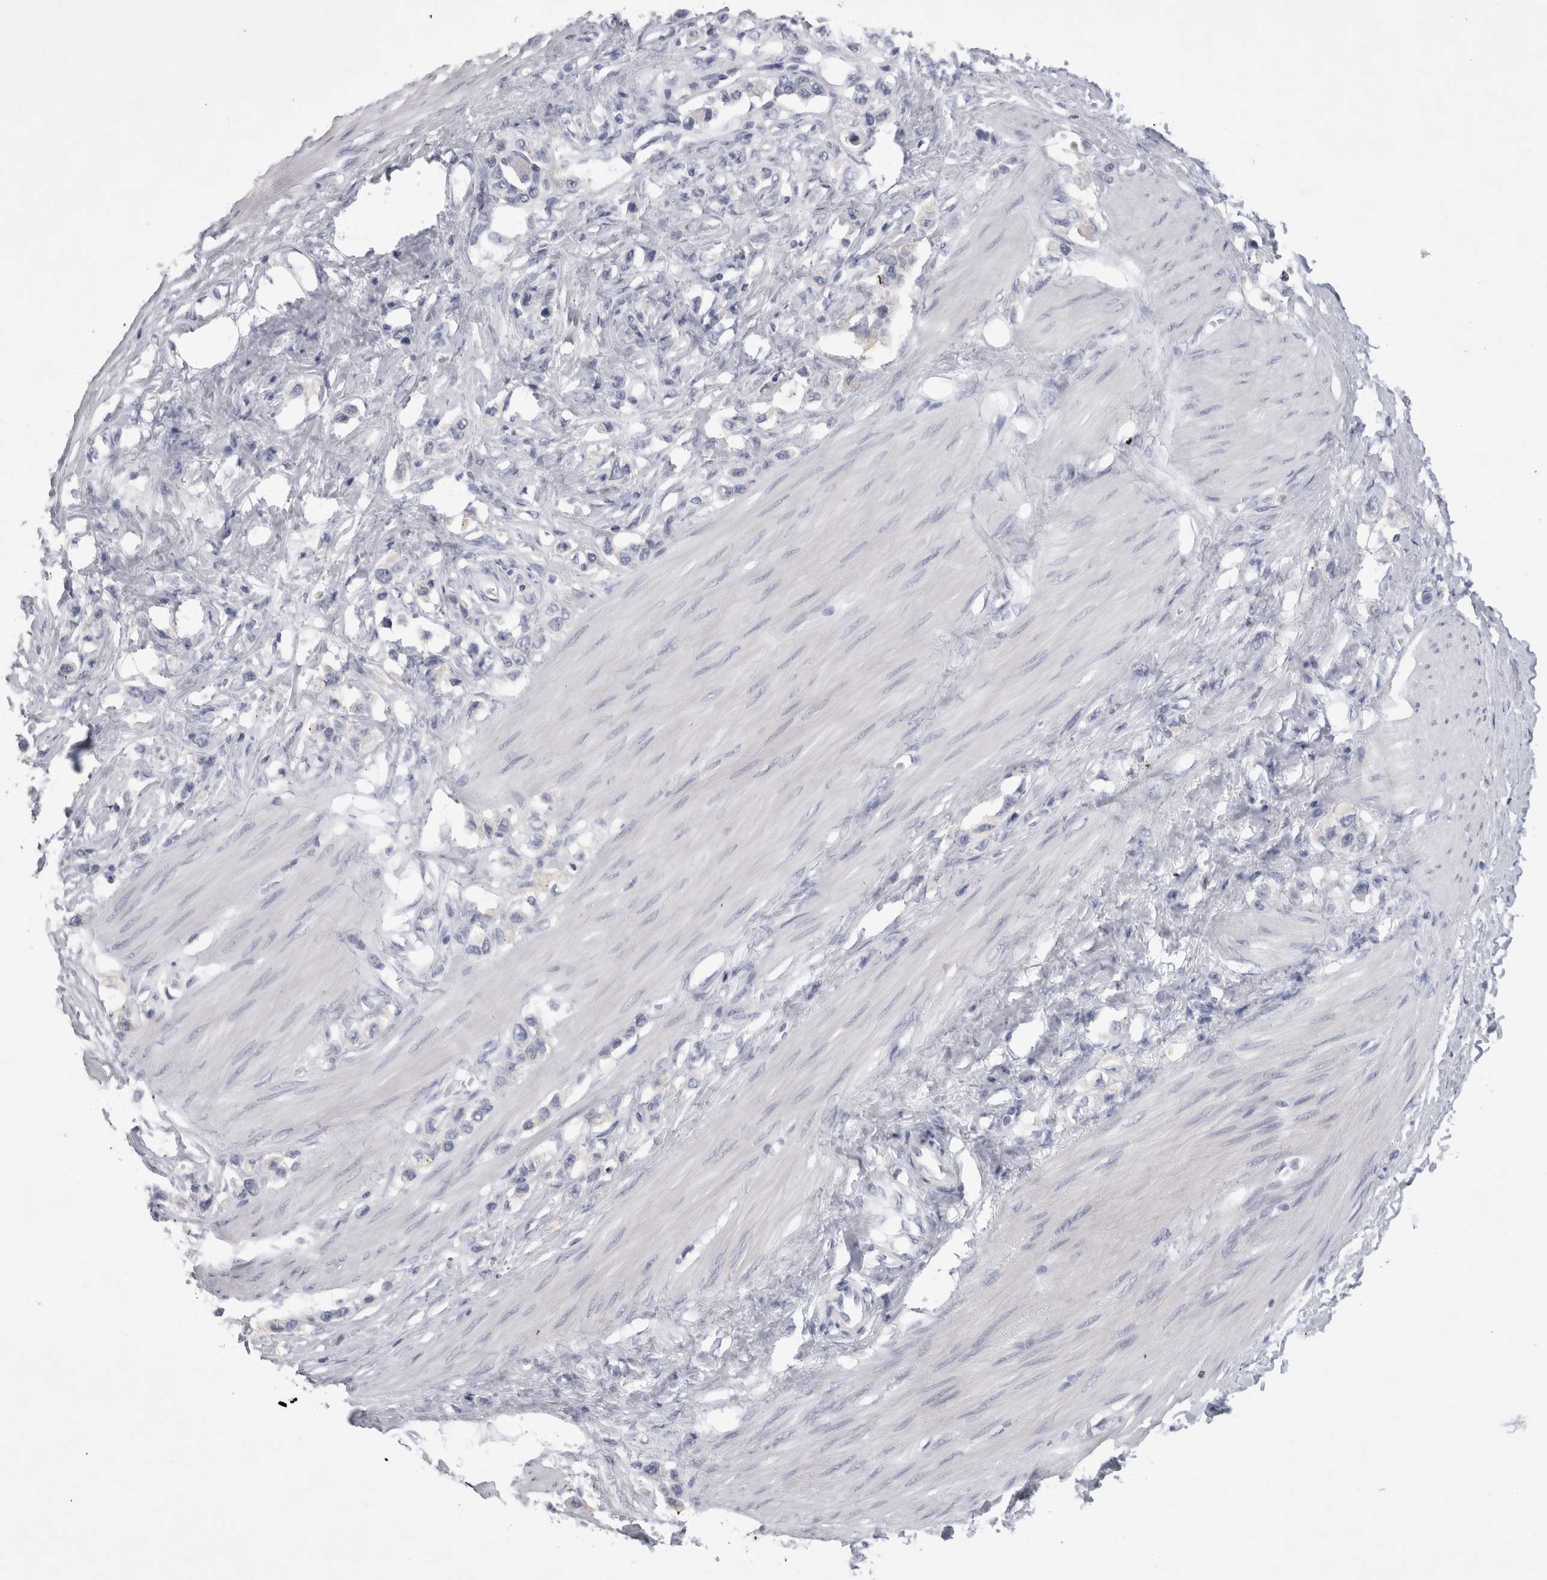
{"staining": {"intensity": "negative", "quantity": "none", "location": "none"}, "tissue": "stomach cancer", "cell_type": "Tumor cells", "image_type": "cancer", "snomed": [{"axis": "morphology", "description": "Adenocarcinoma, NOS"}, {"axis": "topography", "description": "Stomach"}], "caption": "IHC photomicrograph of human adenocarcinoma (stomach) stained for a protein (brown), which shows no positivity in tumor cells.", "gene": "DHRS4", "patient": {"sex": "female", "age": 65}}